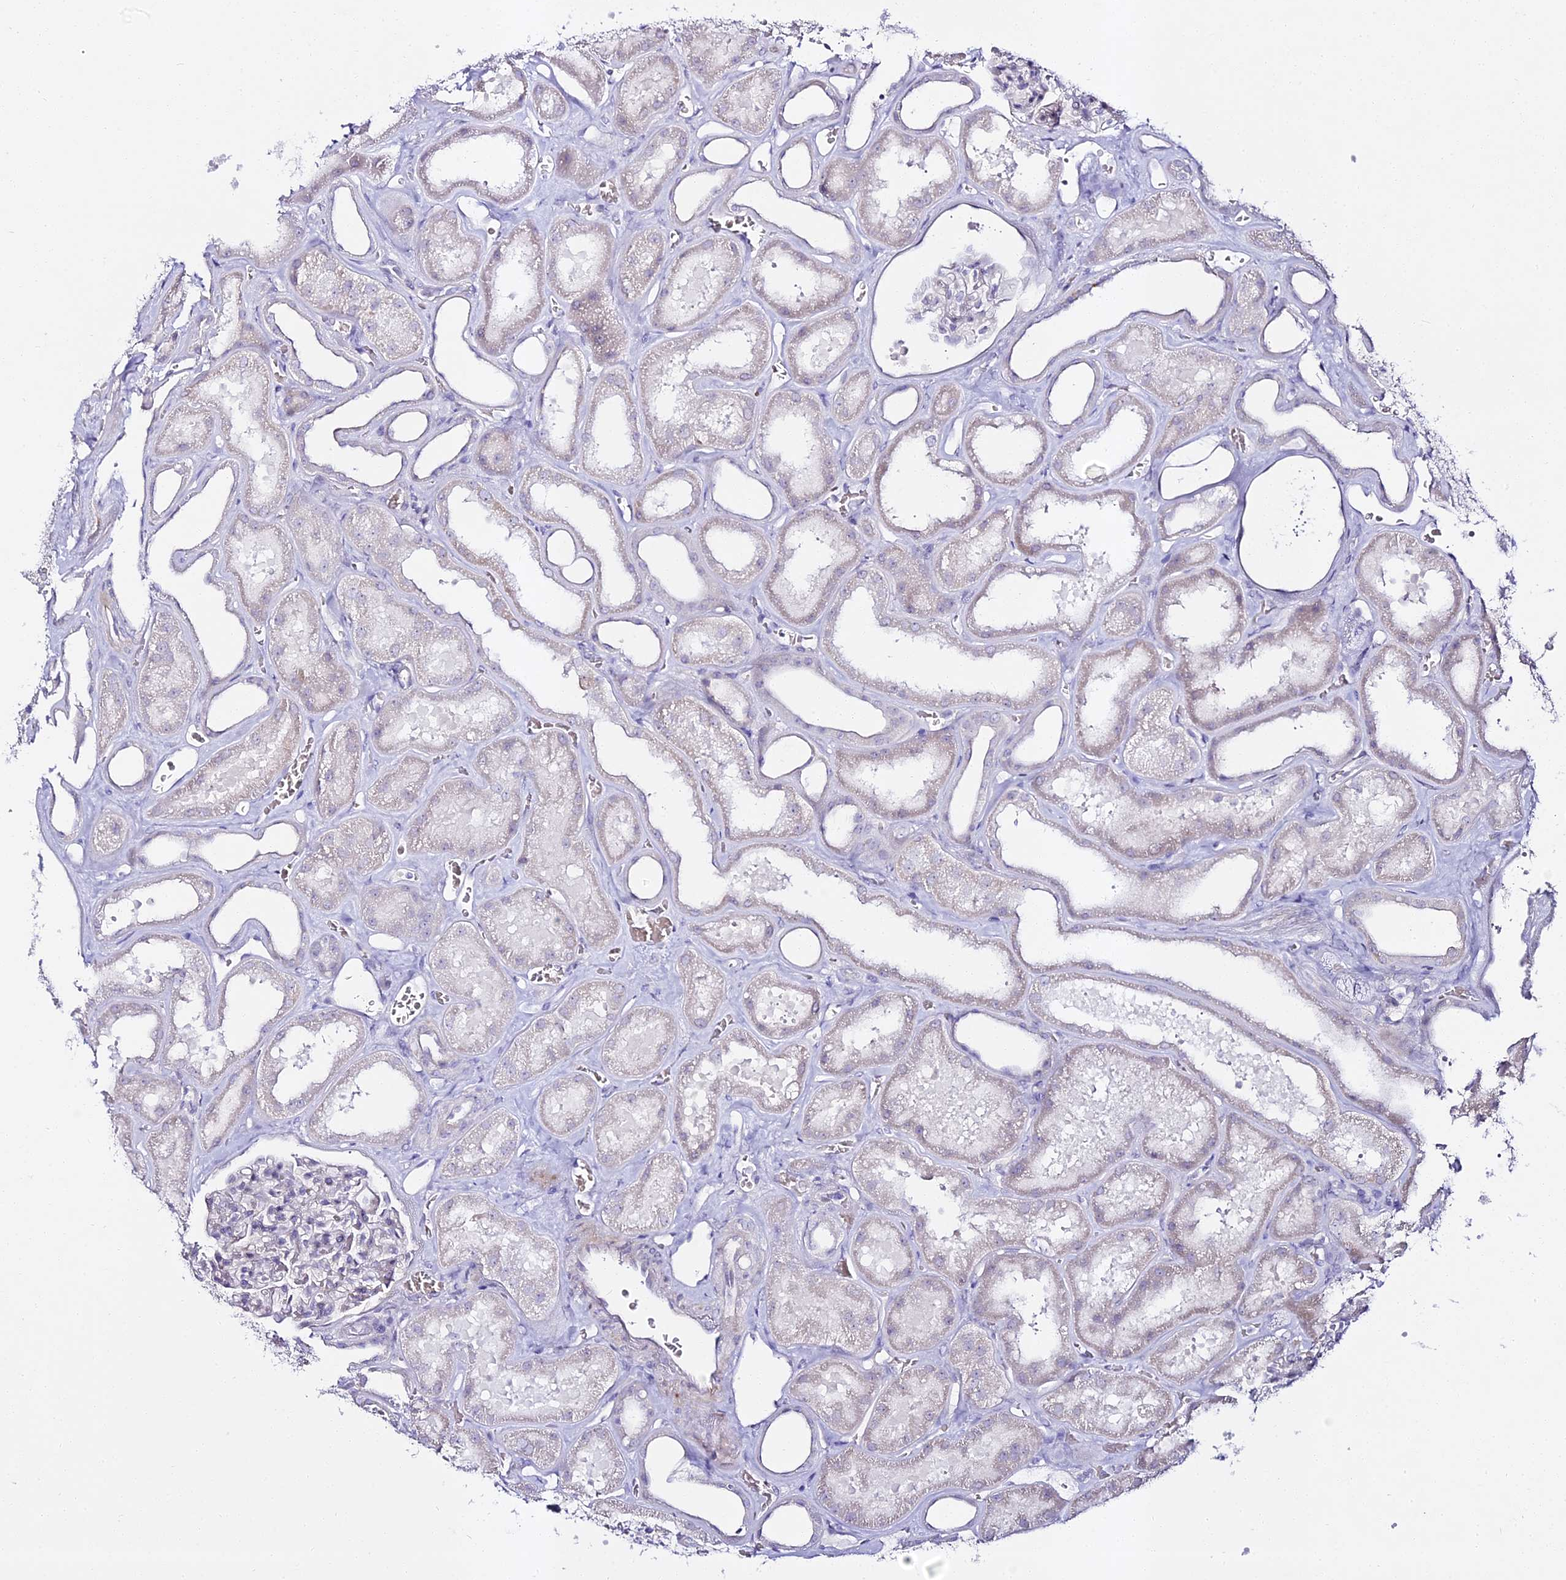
{"staining": {"intensity": "negative", "quantity": "none", "location": "none"}, "tissue": "kidney", "cell_type": "Cells in glomeruli", "image_type": "normal", "snomed": [{"axis": "morphology", "description": "Normal tissue, NOS"}, {"axis": "morphology", "description": "Adenocarcinoma, NOS"}, {"axis": "topography", "description": "Kidney"}], "caption": "Image shows no significant protein positivity in cells in glomeruli of normal kidney. (Brightfield microscopy of DAB (3,3'-diaminobenzidine) immunohistochemistry (IHC) at high magnification).", "gene": "ALPG", "patient": {"sex": "female", "age": 68}}